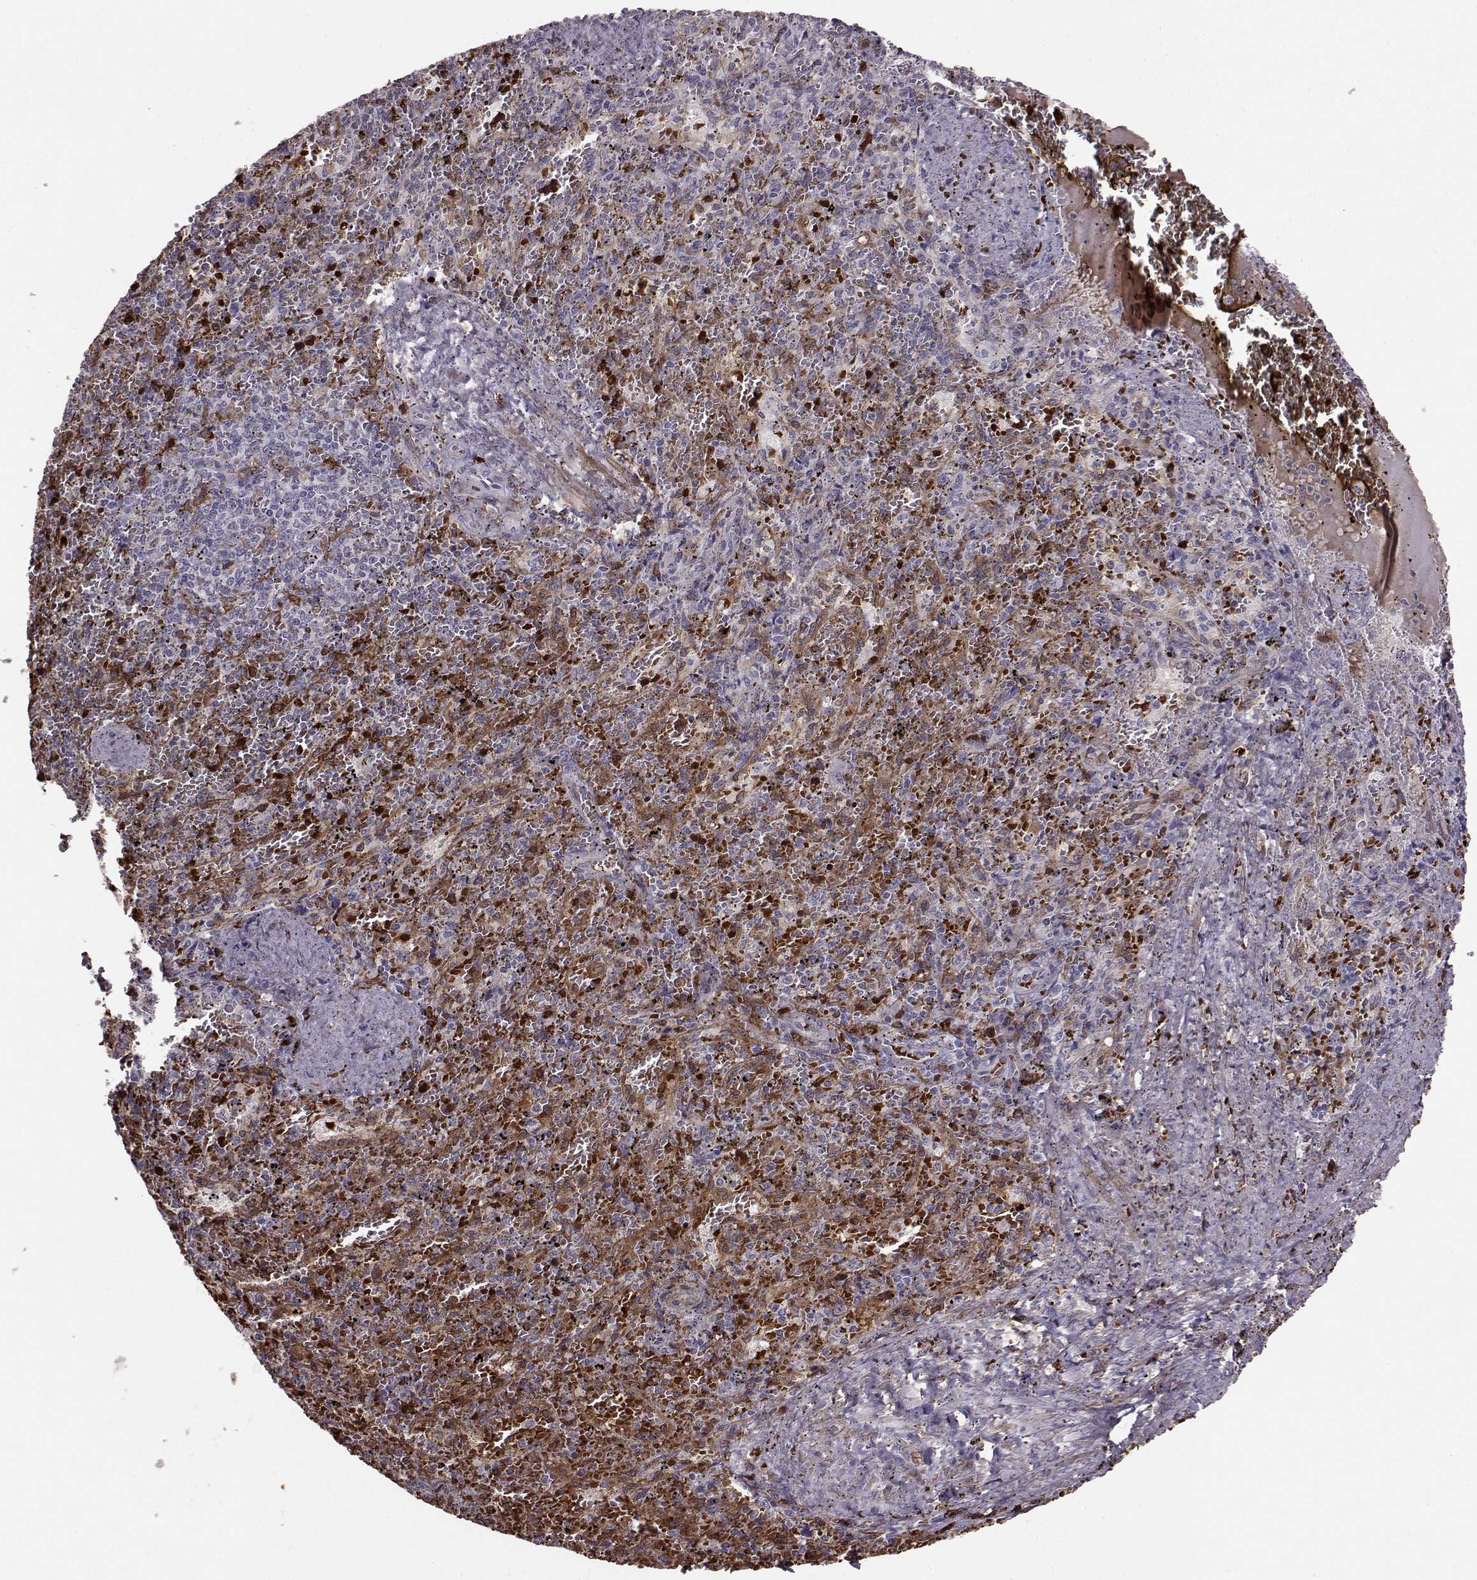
{"staining": {"intensity": "moderate", "quantity": "<25%", "location": "cytoplasmic/membranous,nuclear"}, "tissue": "spleen", "cell_type": "Cells in red pulp", "image_type": "normal", "snomed": [{"axis": "morphology", "description": "Normal tissue, NOS"}, {"axis": "topography", "description": "Spleen"}], "caption": "IHC of unremarkable spleen reveals low levels of moderate cytoplasmic/membranous,nuclear staining in approximately <25% of cells in red pulp.", "gene": "PROP1", "patient": {"sex": "female", "age": 50}}